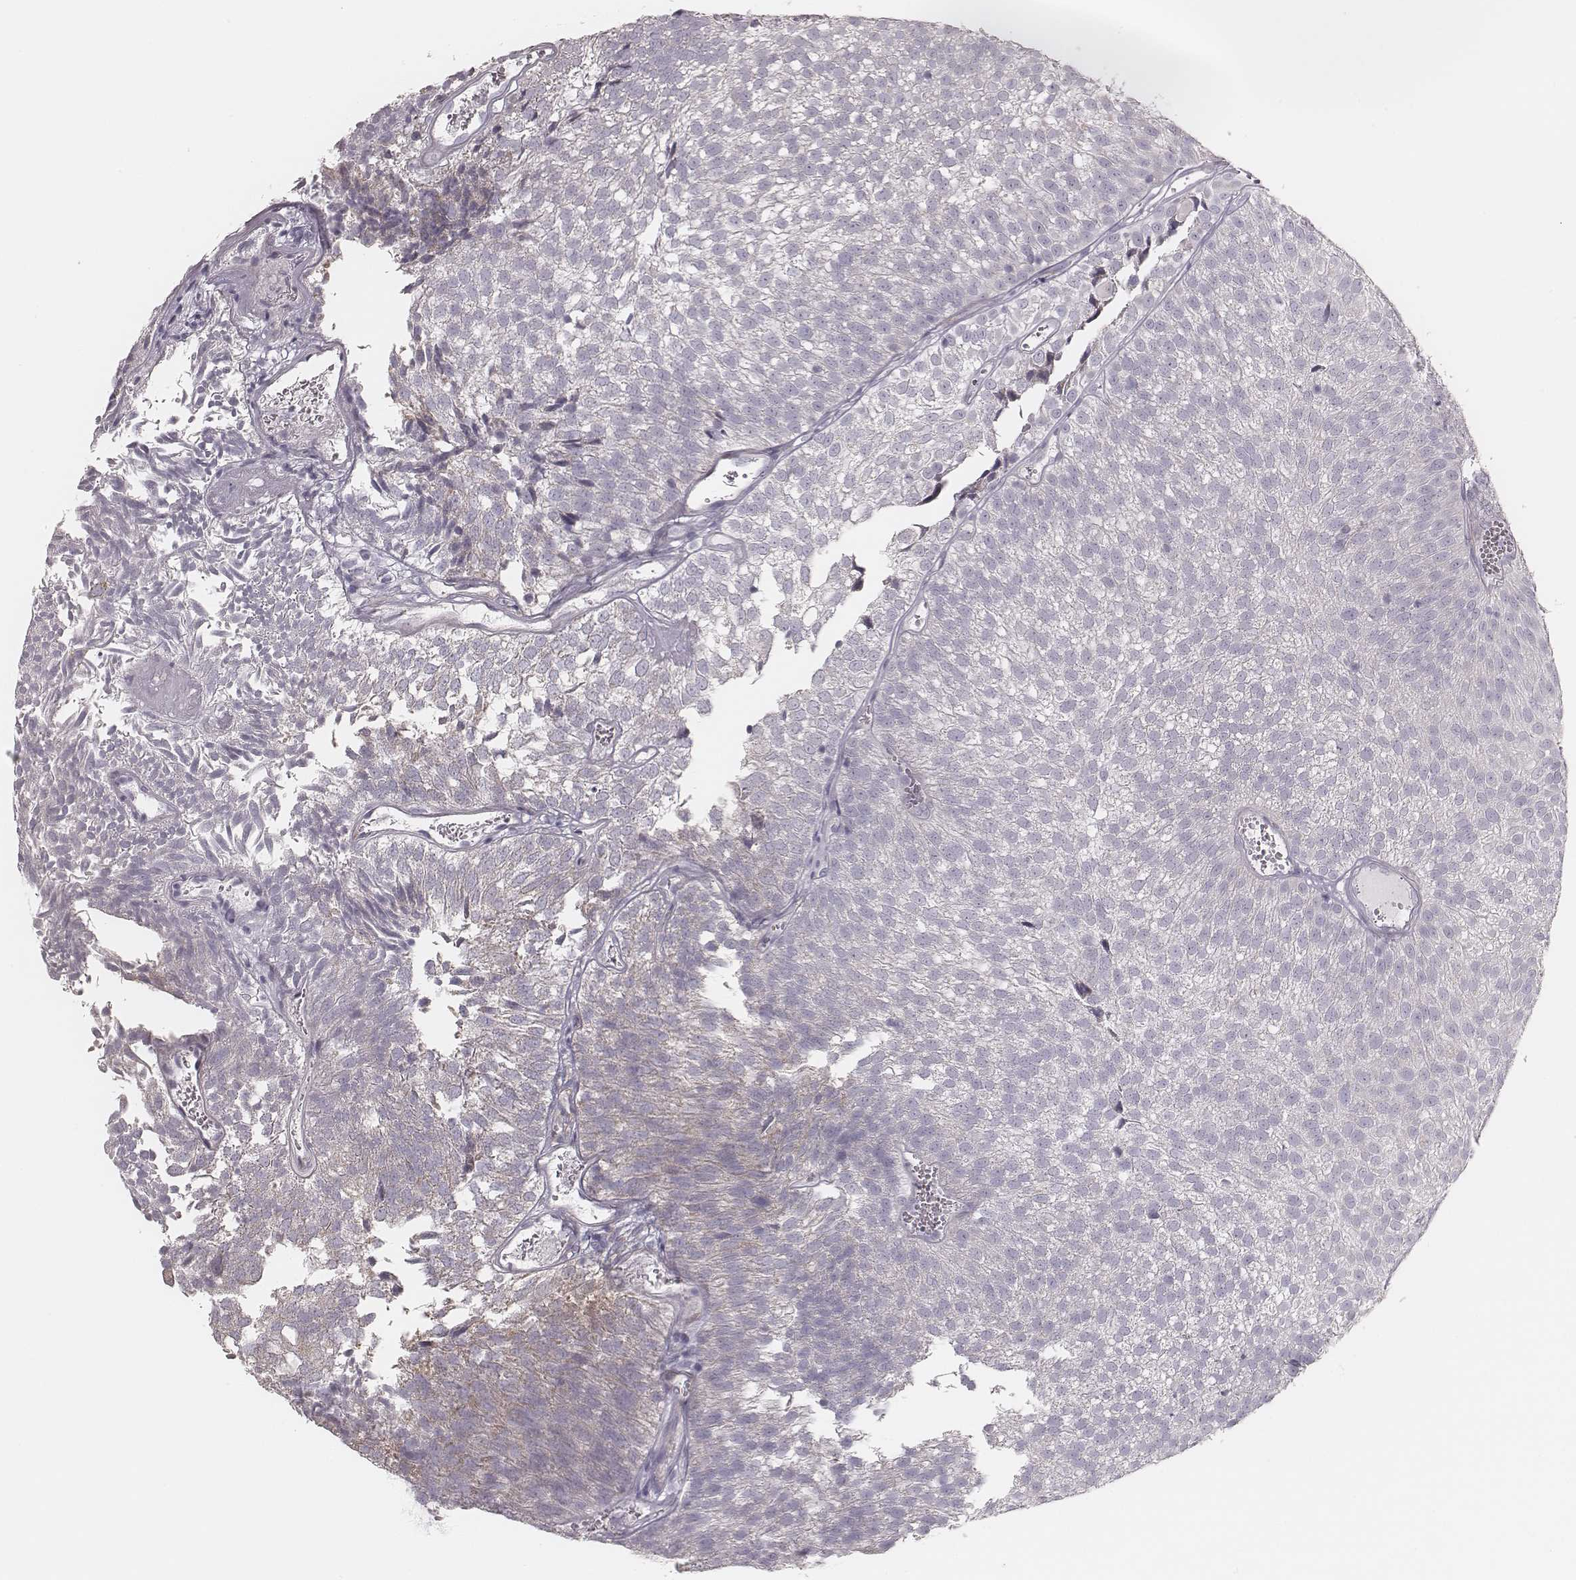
{"staining": {"intensity": "negative", "quantity": "none", "location": "none"}, "tissue": "urothelial cancer", "cell_type": "Tumor cells", "image_type": "cancer", "snomed": [{"axis": "morphology", "description": "Urothelial carcinoma, Low grade"}, {"axis": "topography", "description": "Urinary bladder"}], "caption": "This histopathology image is of urothelial carcinoma (low-grade) stained with immunohistochemistry to label a protein in brown with the nuclei are counter-stained blue. There is no positivity in tumor cells. (DAB (3,3'-diaminobenzidine) immunohistochemistry (IHC) visualized using brightfield microscopy, high magnification).", "gene": "KIF5C", "patient": {"sex": "male", "age": 52}}